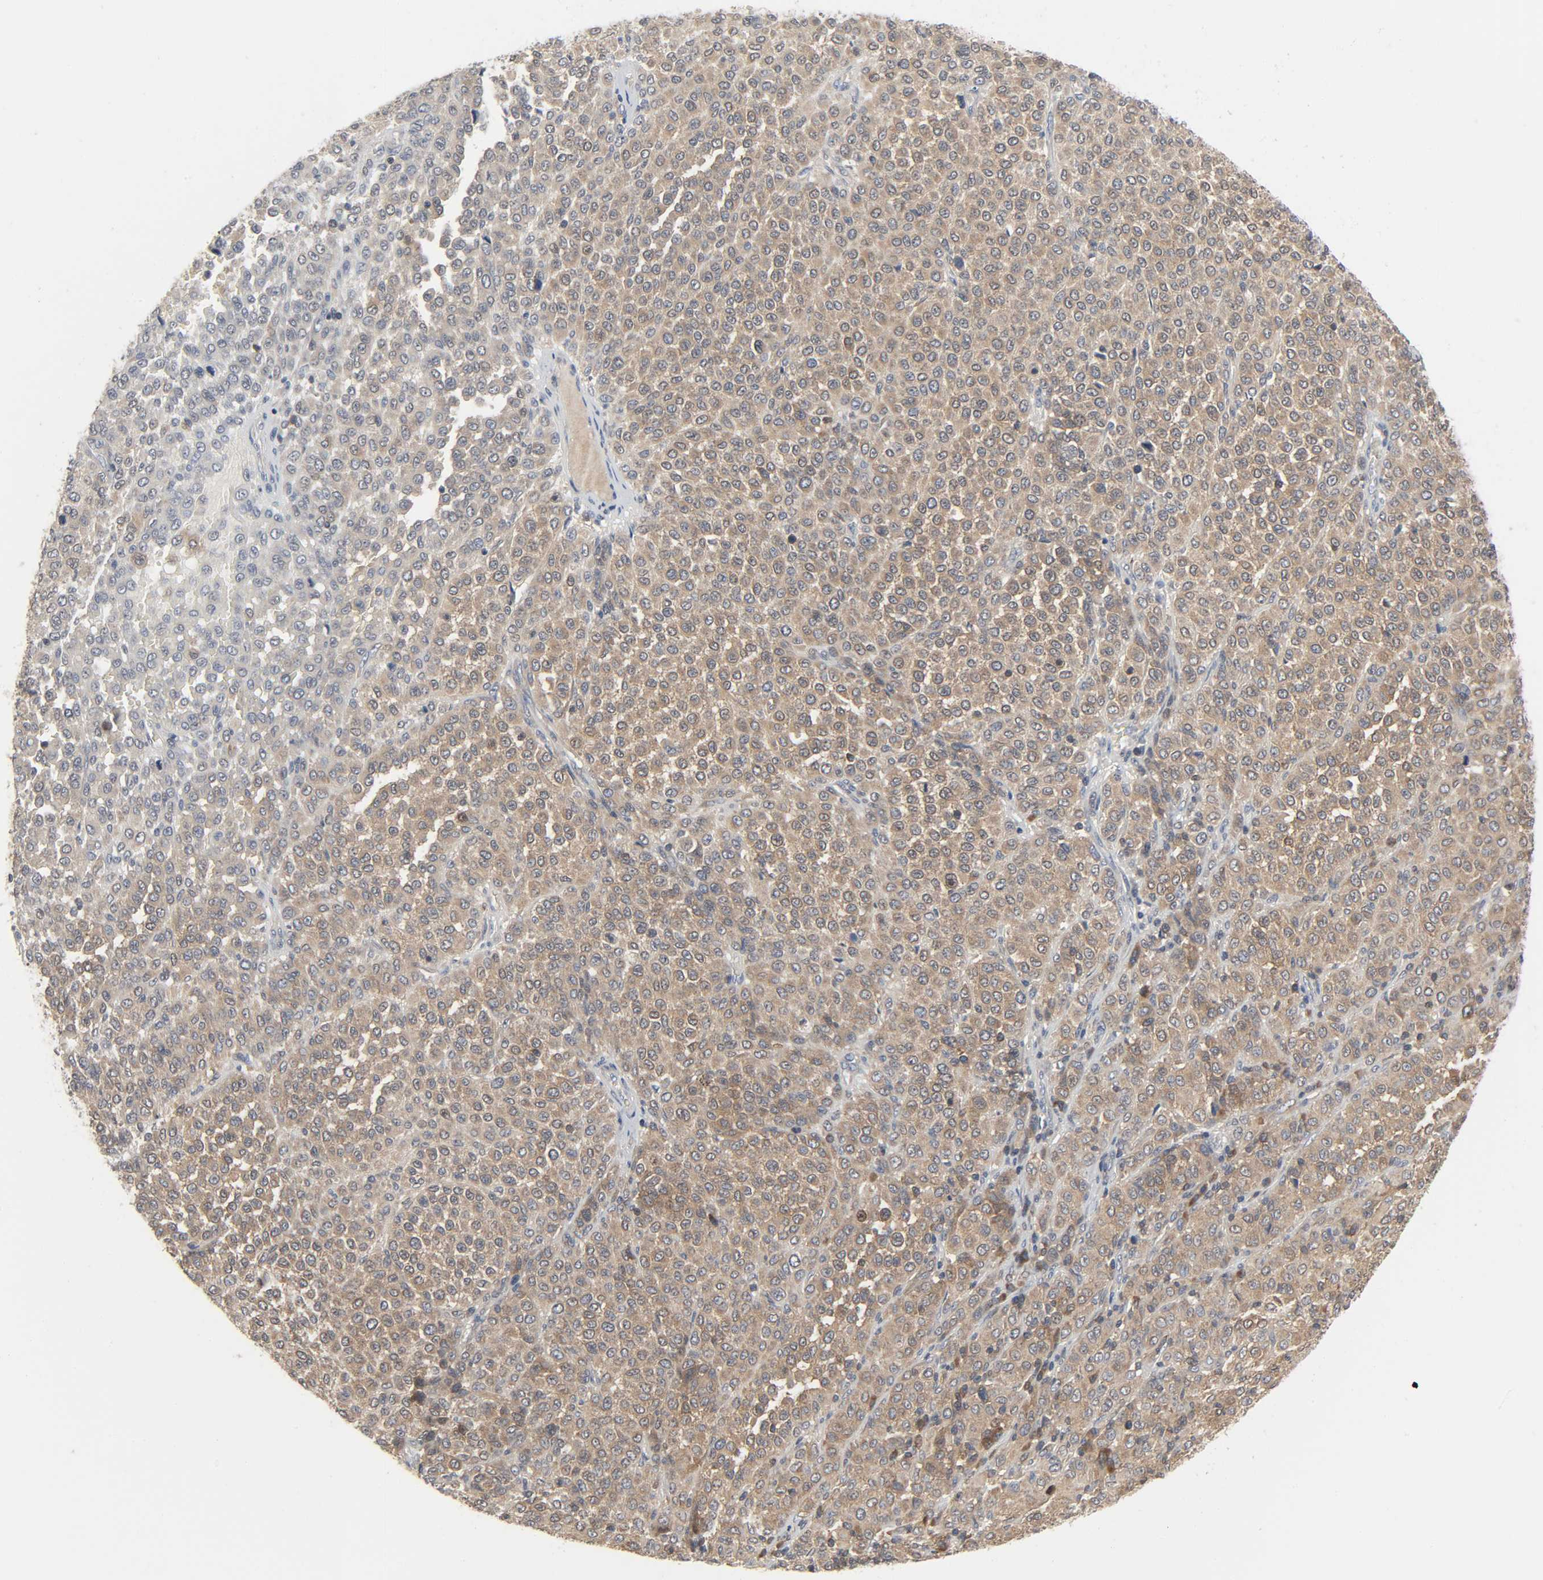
{"staining": {"intensity": "moderate", "quantity": ">75%", "location": "cytoplasmic/membranous,nuclear"}, "tissue": "melanoma", "cell_type": "Tumor cells", "image_type": "cancer", "snomed": [{"axis": "morphology", "description": "Malignant melanoma, Metastatic site"}, {"axis": "topography", "description": "Pancreas"}], "caption": "Protein analysis of melanoma tissue displays moderate cytoplasmic/membranous and nuclear expression in approximately >75% of tumor cells. (DAB (3,3'-diaminobenzidine) IHC, brown staining for protein, blue staining for nuclei).", "gene": "PLEKHA2", "patient": {"sex": "female", "age": 30}}